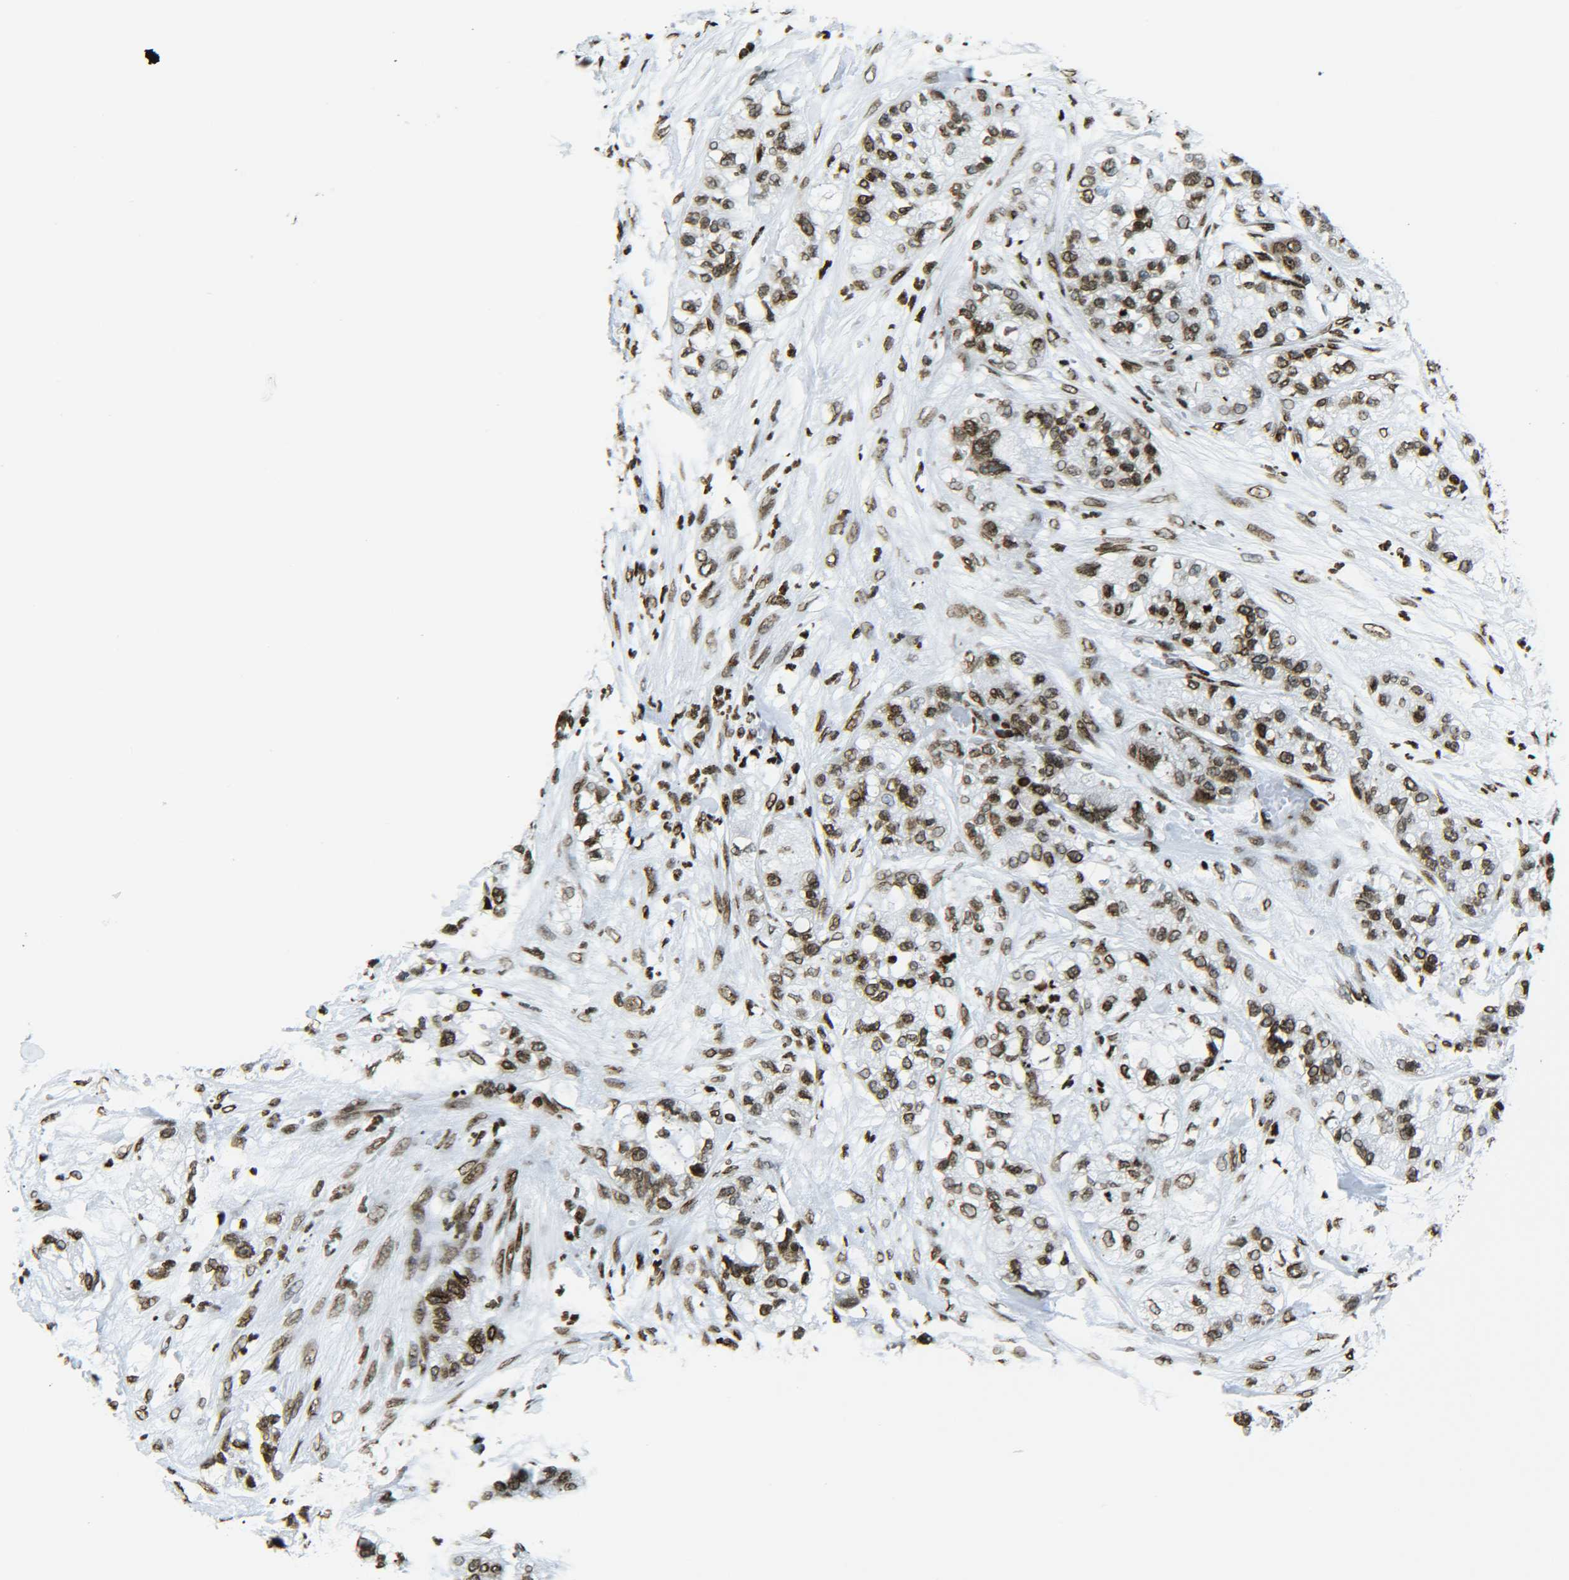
{"staining": {"intensity": "moderate", "quantity": ">75%", "location": "nuclear"}, "tissue": "pancreatic cancer", "cell_type": "Tumor cells", "image_type": "cancer", "snomed": [{"axis": "morphology", "description": "Adenocarcinoma, NOS"}, {"axis": "topography", "description": "Pancreas"}], "caption": "High-power microscopy captured an immunohistochemistry (IHC) micrograph of pancreatic cancer (adenocarcinoma), revealing moderate nuclear expression in approximately >75% of tumor cells. (brown staining indicates protein expression, while blue staining denotes nuclei).", "gene": "H2AX", "patient": {"sex": "female", "age": 78}}